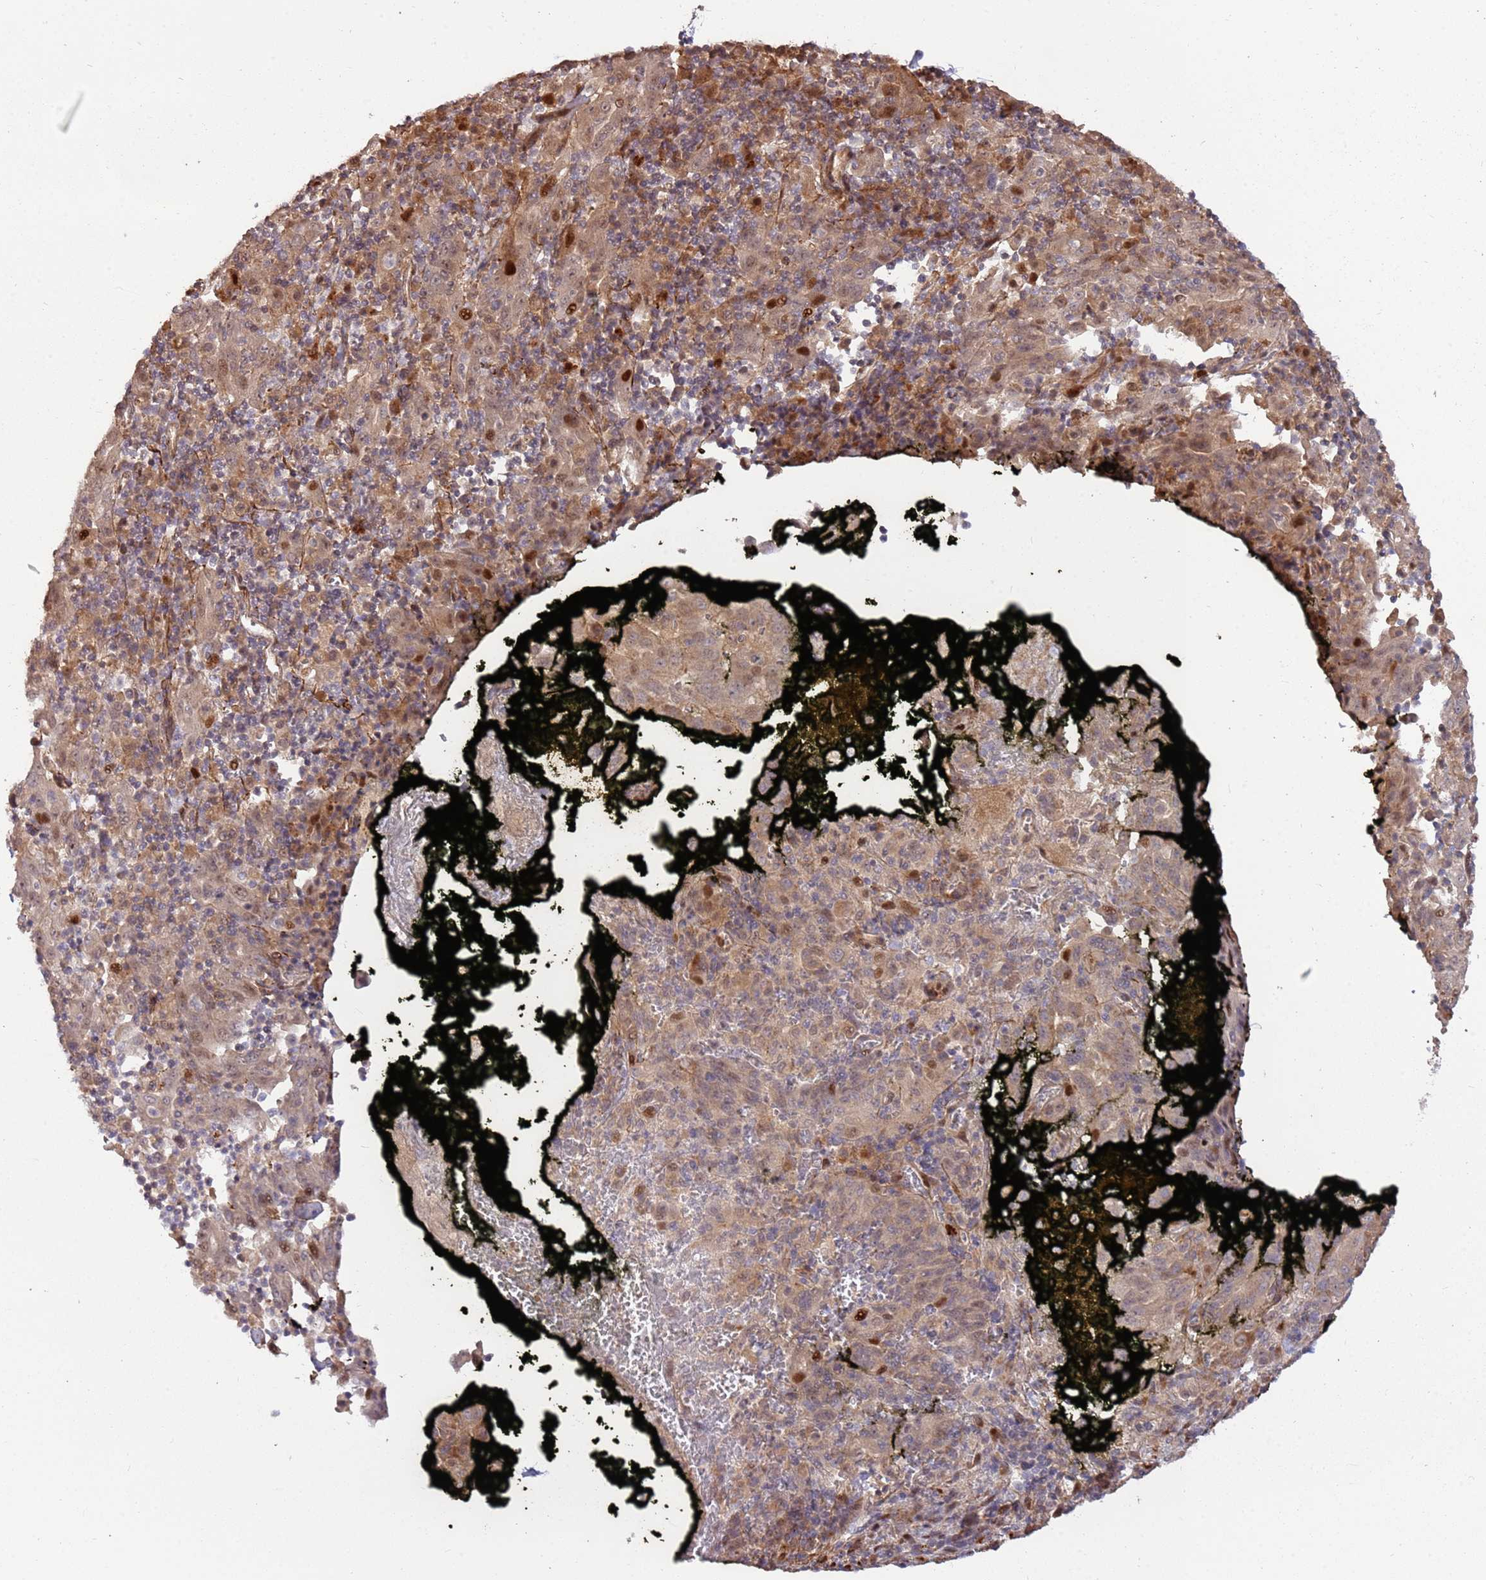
{"staining": {"intensity": "strong", "quantity": "<25%", "location": "nuclear"}, "tissue": "pancreatic cancer", "cell_type": "Tumor cells", "image_type": "cancer", "snomed": [{"axis": "morphology", "description": "Adenocarcinoma, NOS"}, {"axis": "topography", "description": "Pancreas"}], "caption": "A histopathology image of adenocarcinoma (pancreatic) stained for a protein displays strong nuclear brown staining in tumor cells.", "gene": "RHBDL1", "patient": {"sex": "male", "age": 63}}